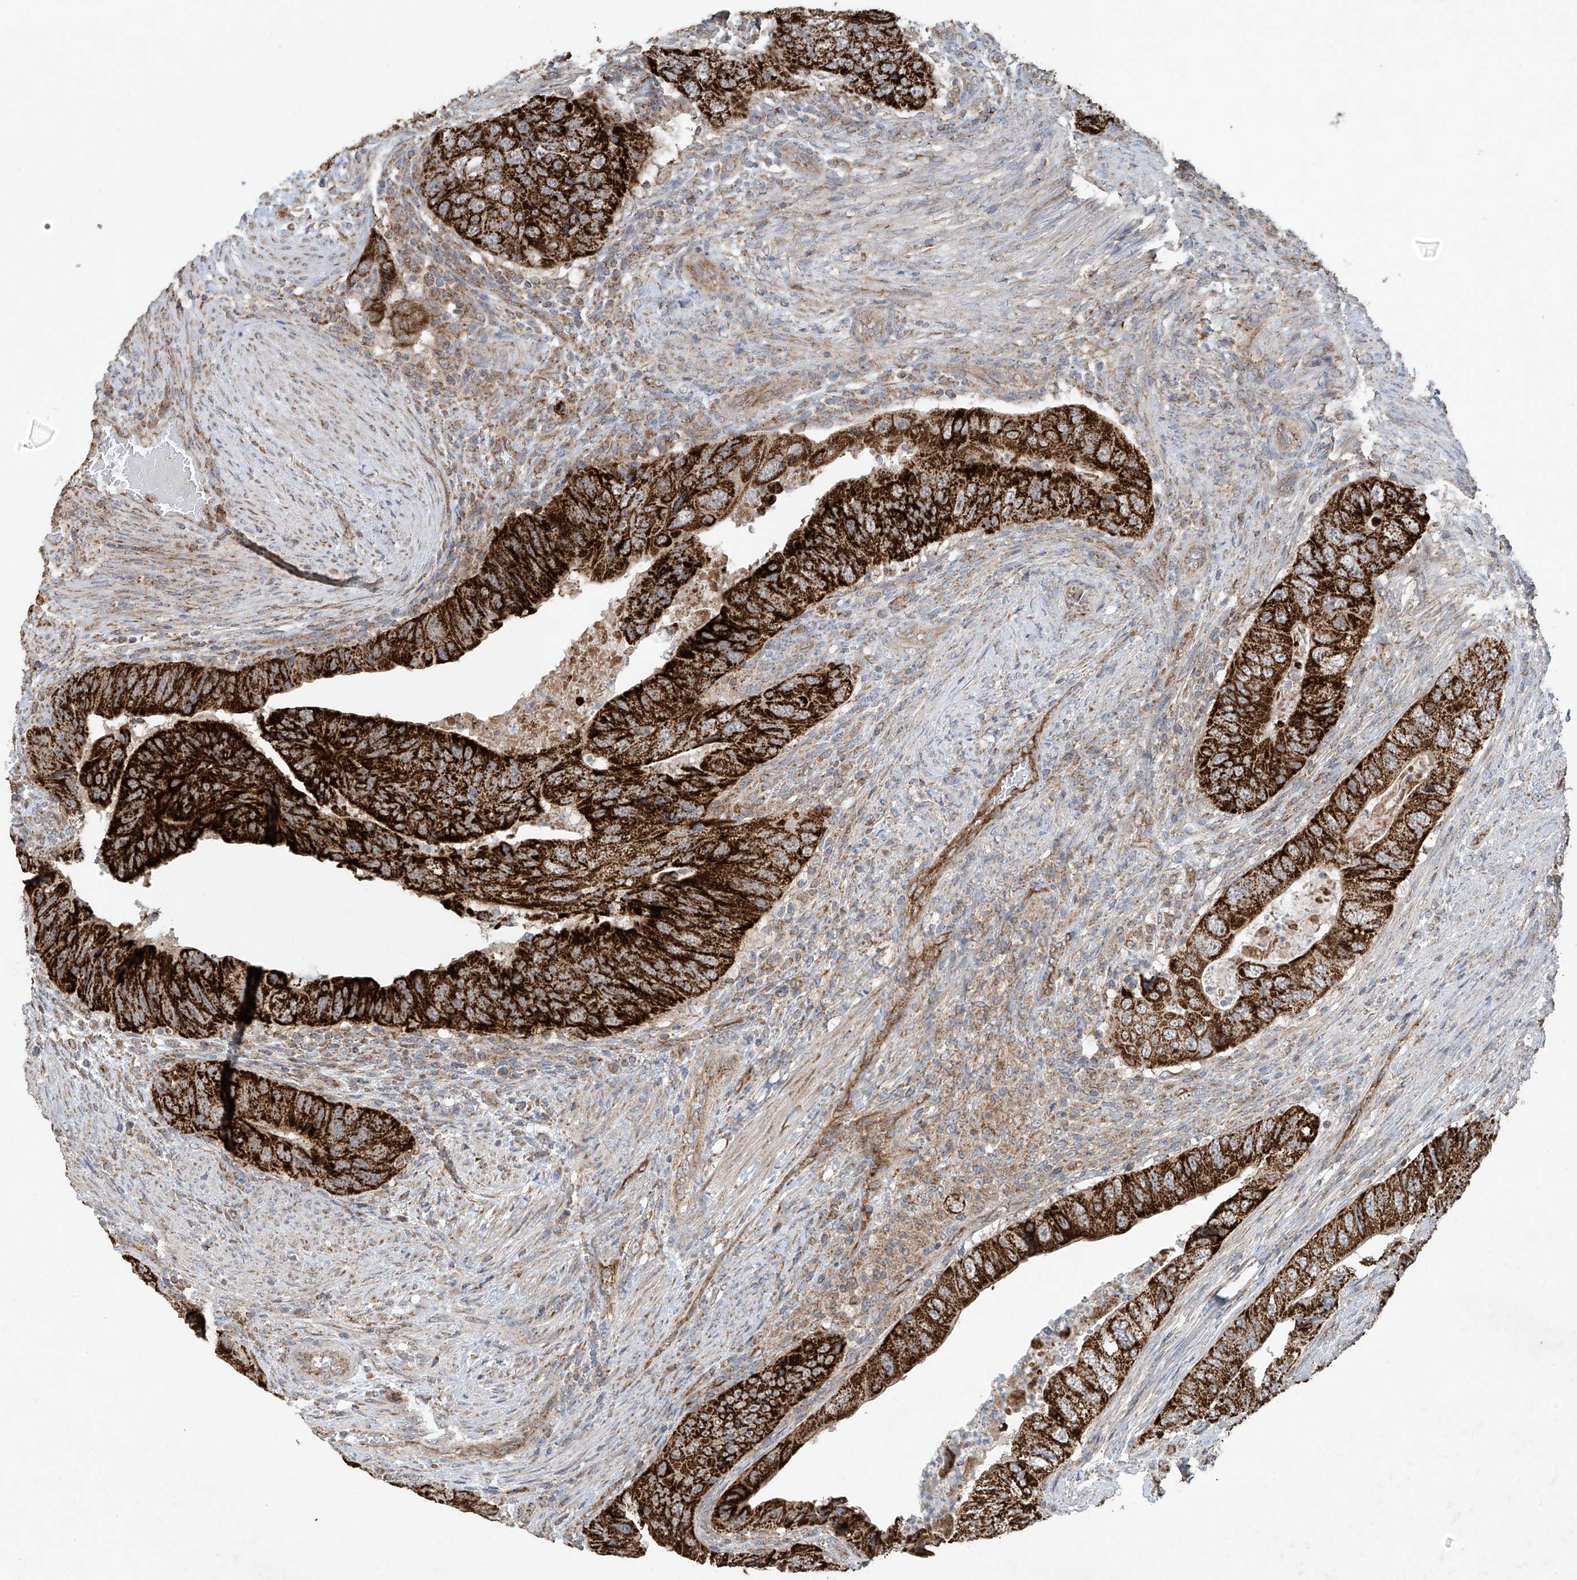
{"staining": {"intensity": "strong", "quantity": ">75%", "location": "cytoplasmic/membranous"}, "tissue": "colorectal cancer", "cell_type": "Tumor cells", "image_type": "cancer", "snomed": [{"axis": "morphology", "description": "Adenocarcinoma, NOS"}, {"axis": "topography", "description": "Rectum"}], "caption": "IHC staining of colorectal adenocarcinoma, which demonstrates high levels of strong cytoplasmic/membranous expression in approximately >75% of tumor cells indicating strong cytoplasmic/membranous protein positivity. The staining was performed using DAB (brown) for protein detection and nuclei were counterstained in hematoxylin (blue).", "gene": "UQCC1", "patient": {"sex": "male", "age": 63}}